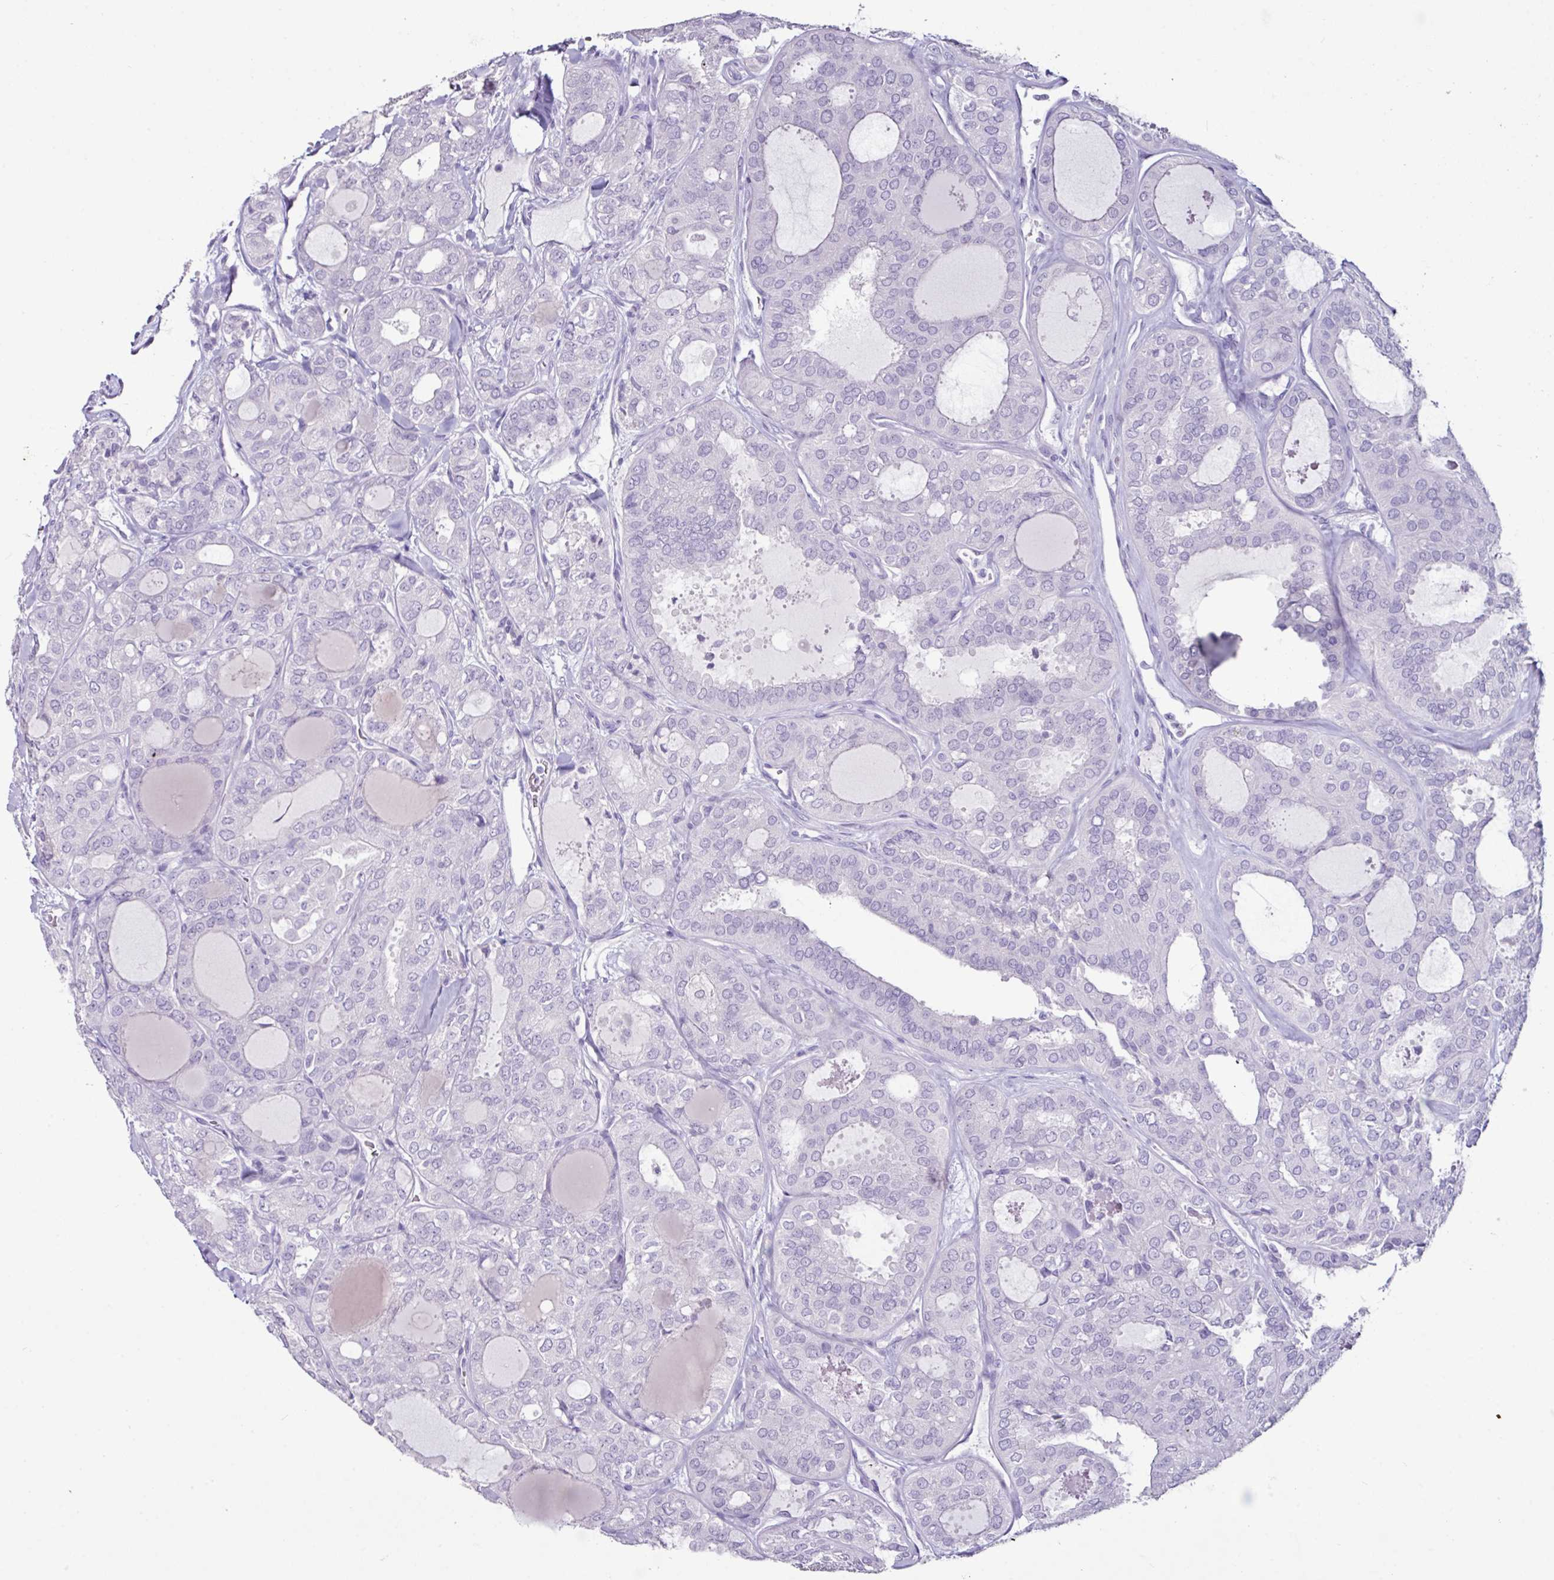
{"staining": {"intensity": "negative", "quantity": "none", "location": "none"}, "tissue": "thyroid cancer", "cell_type": "Tumor cells", "image_type": "cancer", "snomed": [{"axis": "morphology", "description": "Follicular adenoma carcinoma, NOS"}, {"axis": "topography", "description": "Thyroid gland"}], "caption": "The immunohistochemistry photomicrograph has no significant expression in tumor cells of thyroid cancer tissue.", "gene": "GLP2R", "patient": {"sex": "male", "age": 75}}